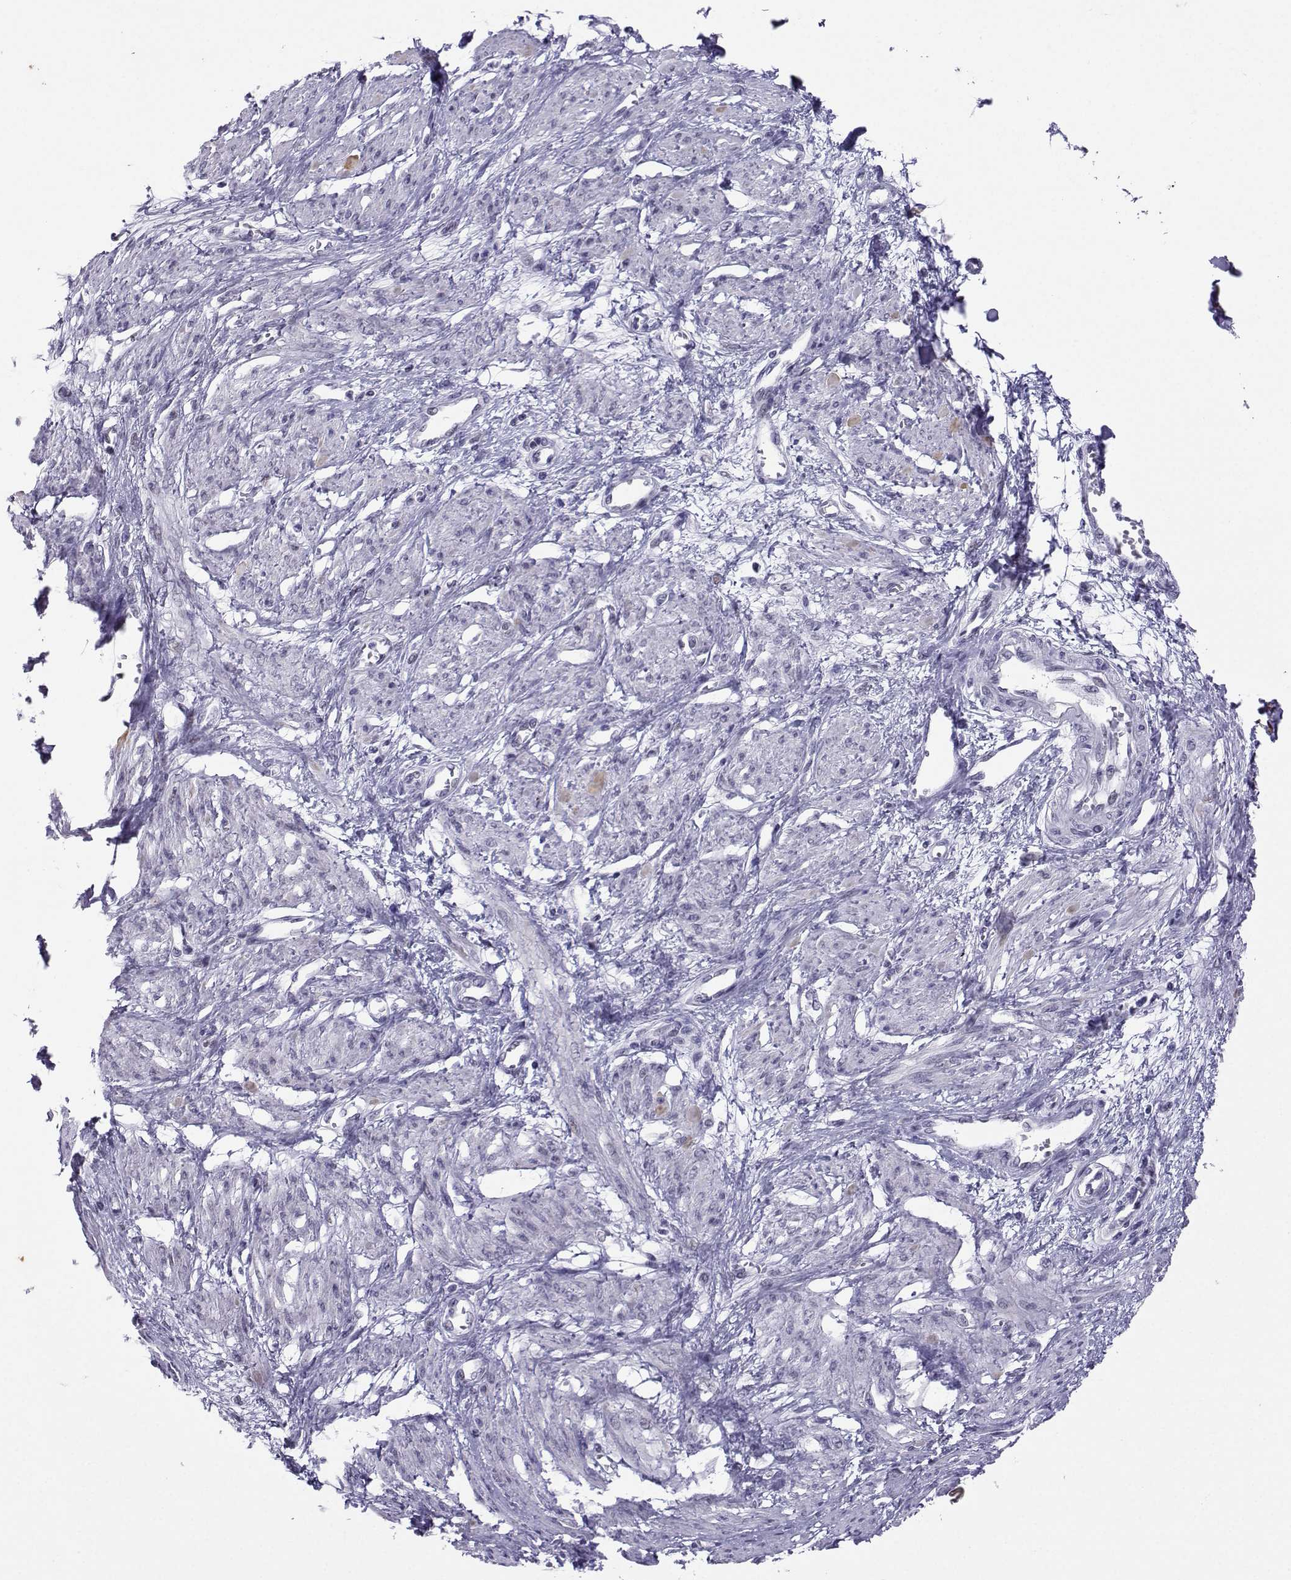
{"staining": {"intensity": "negative", "quantity": "none", "location": "none"}, "tissue": "smooth muscle", "cell_type": "Smooth muscle cells", "image_type": "normal", "snomed": [{"axis": "morphology", "description": "Normal tissue, NOS"}, {"axis": "topography", "description": "Smooth muscle"}, {"axis": "topography", "description": "Uterus"}], "caption": "Normal smooth muscle was stained to show a protein in brown. There is no significant positivity in smooth muscle cells. Brightfield microscopy of IHC stained with DAB (3,3'-diaminobenzidine) (brown) and hematoxylin (blue), captured at high magnification.", "gene": "LORICRIN", "patient": {"sex": "female", "age": 39}}